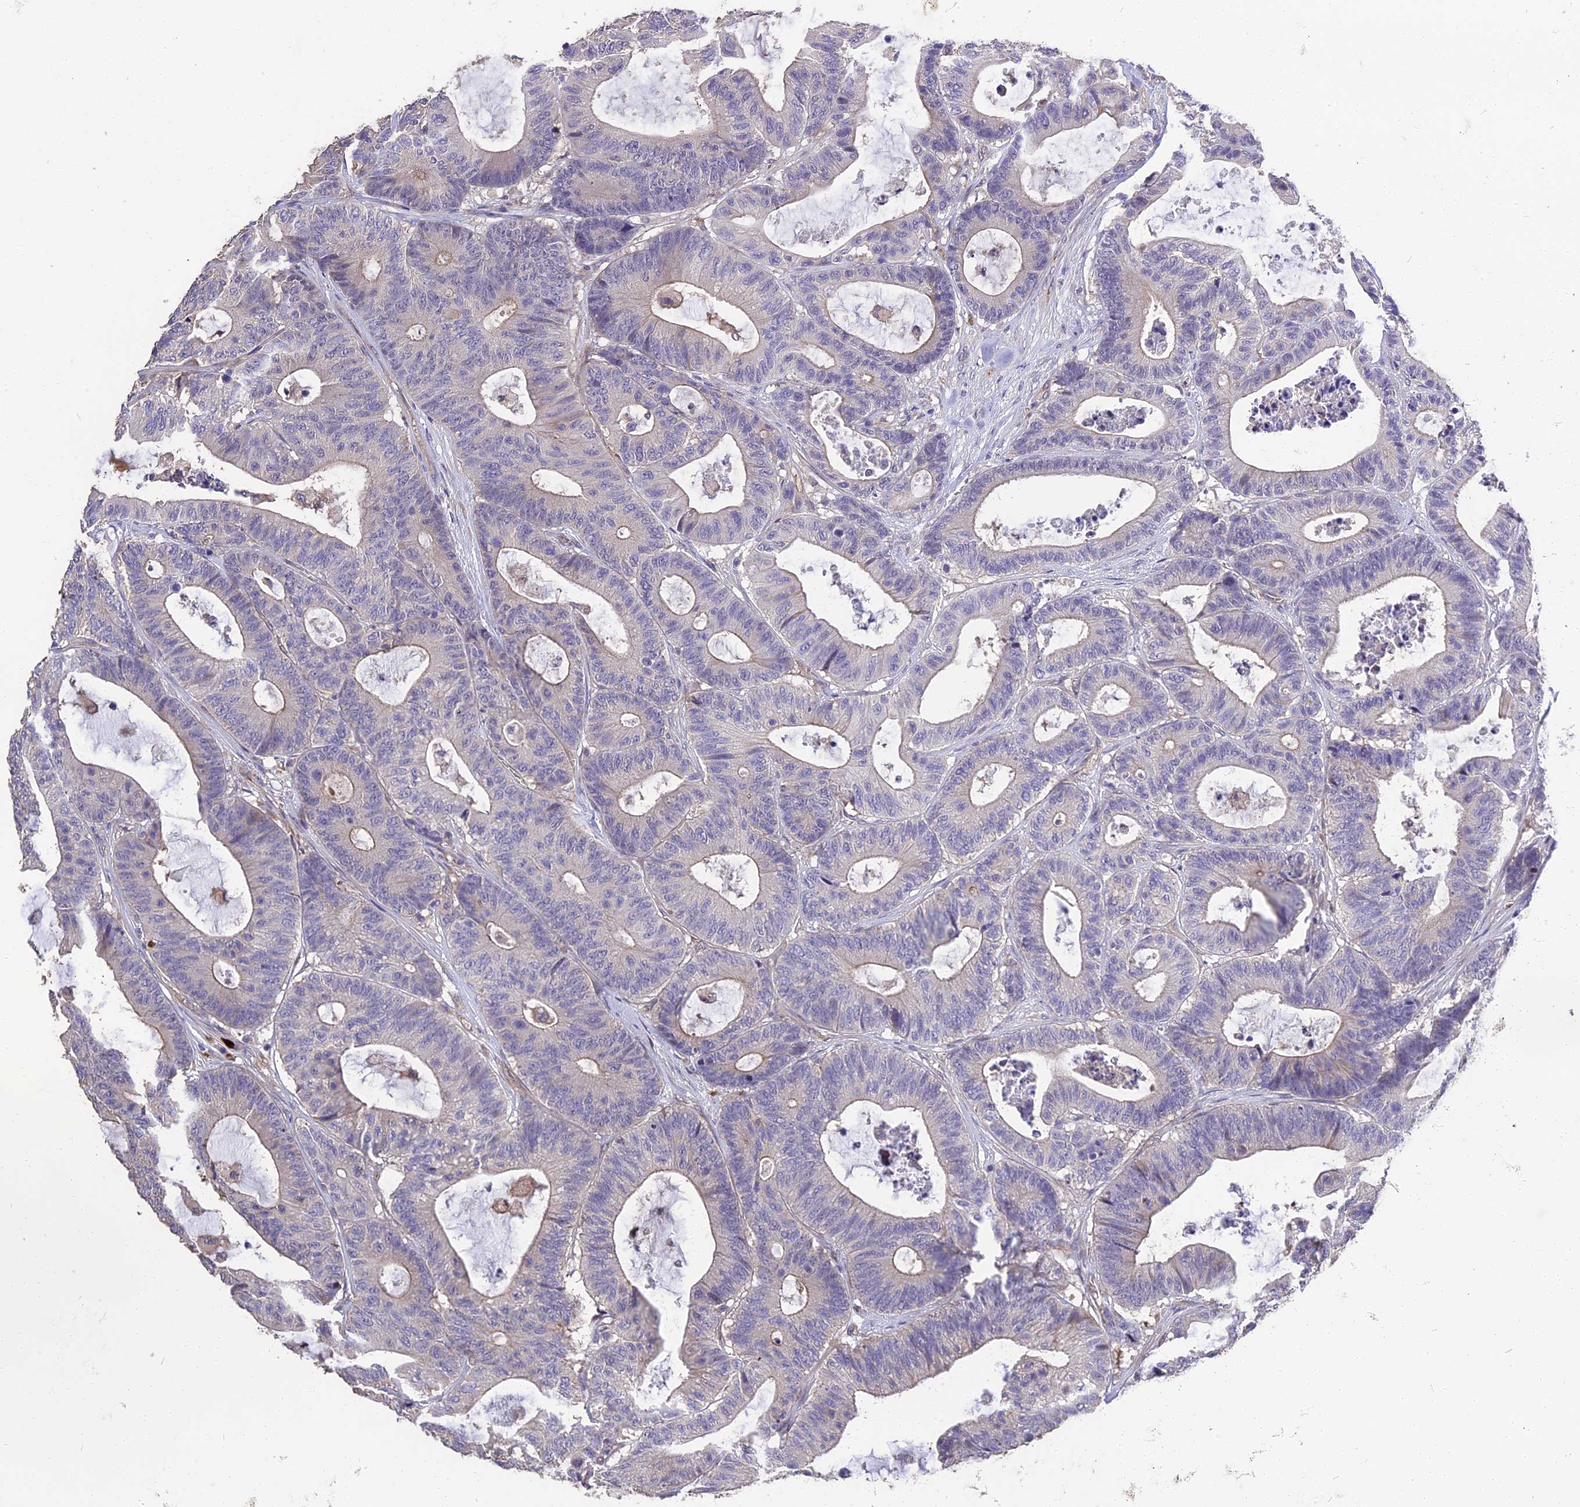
{"staining": {"intensity": "negative", "quantity": "none", "location": "none"}, "tissue": "colorectal cancer", "cell_type": "Tumor cells", "image_type": "cancer", "snomed": [{"axis": "morphology", "description": "Adenocarcinoma, NOS"}, {"axis": "topography", "description": "Colon"}], "caption": "Tumor cells show no significant expression in adenocarcinoma (colorectal).", "gene": "MFSD2A", "patient": {"sex": "female", "age": 84}}